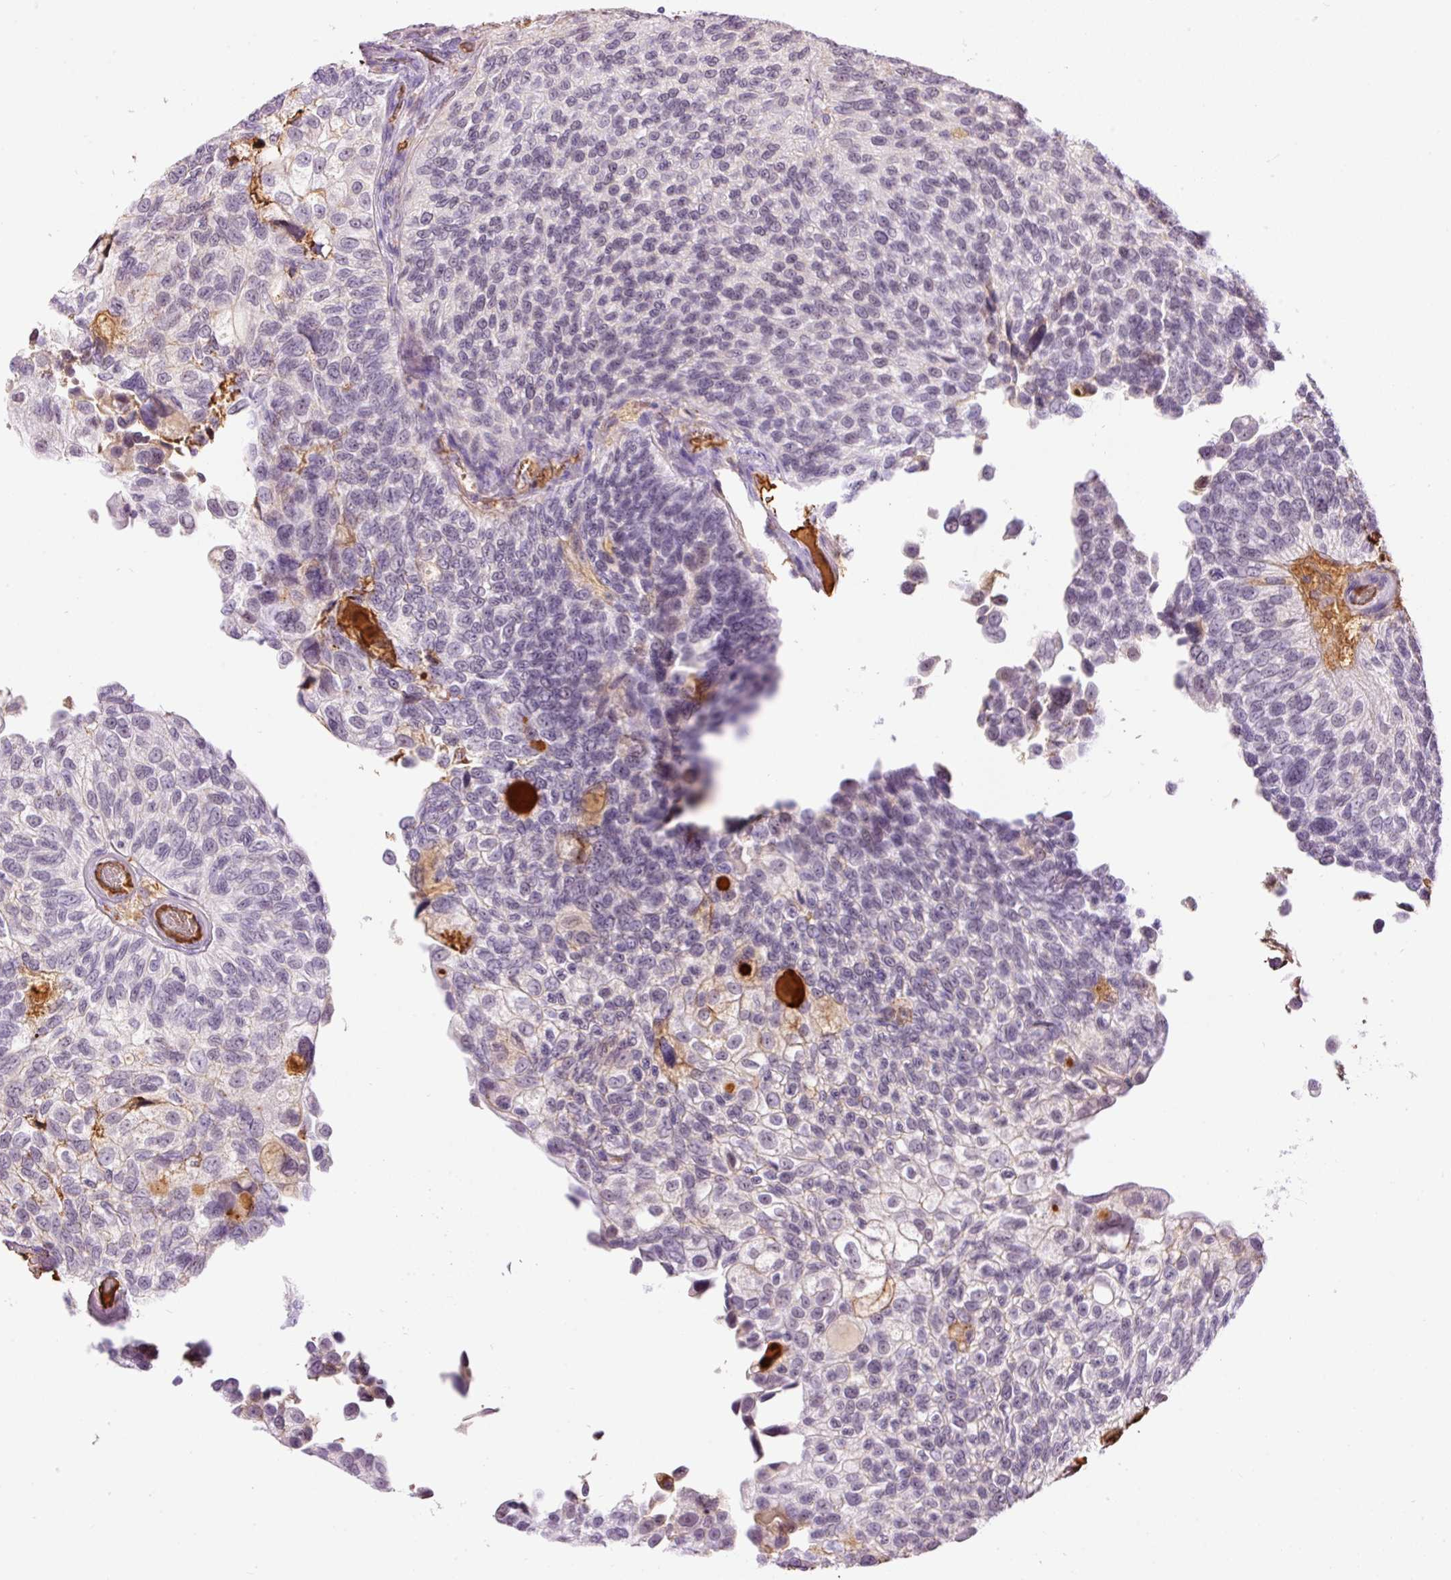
{"staining": {"intensity": "weak", "quantity": "<25%", "location": "nuclear"}, "tissue": "urothelial cancer", "cell_type": "Tumor cells", "image_type": "cancer", "snomed": [{"axis": "morphology", "description": "Urothelial carcinoma, NOS"}, {"axis": "topography", "description": "Urinary bladder"}], "caption": "This is a micrograph of immunohistochemistry (IHC) staining of transitional cell carcinoma, which shows no positivity in tumor cells. Nuclei are stained in blue.", "gene": "PRPF38B", "patient": {"sex": "male", "age": 87}}